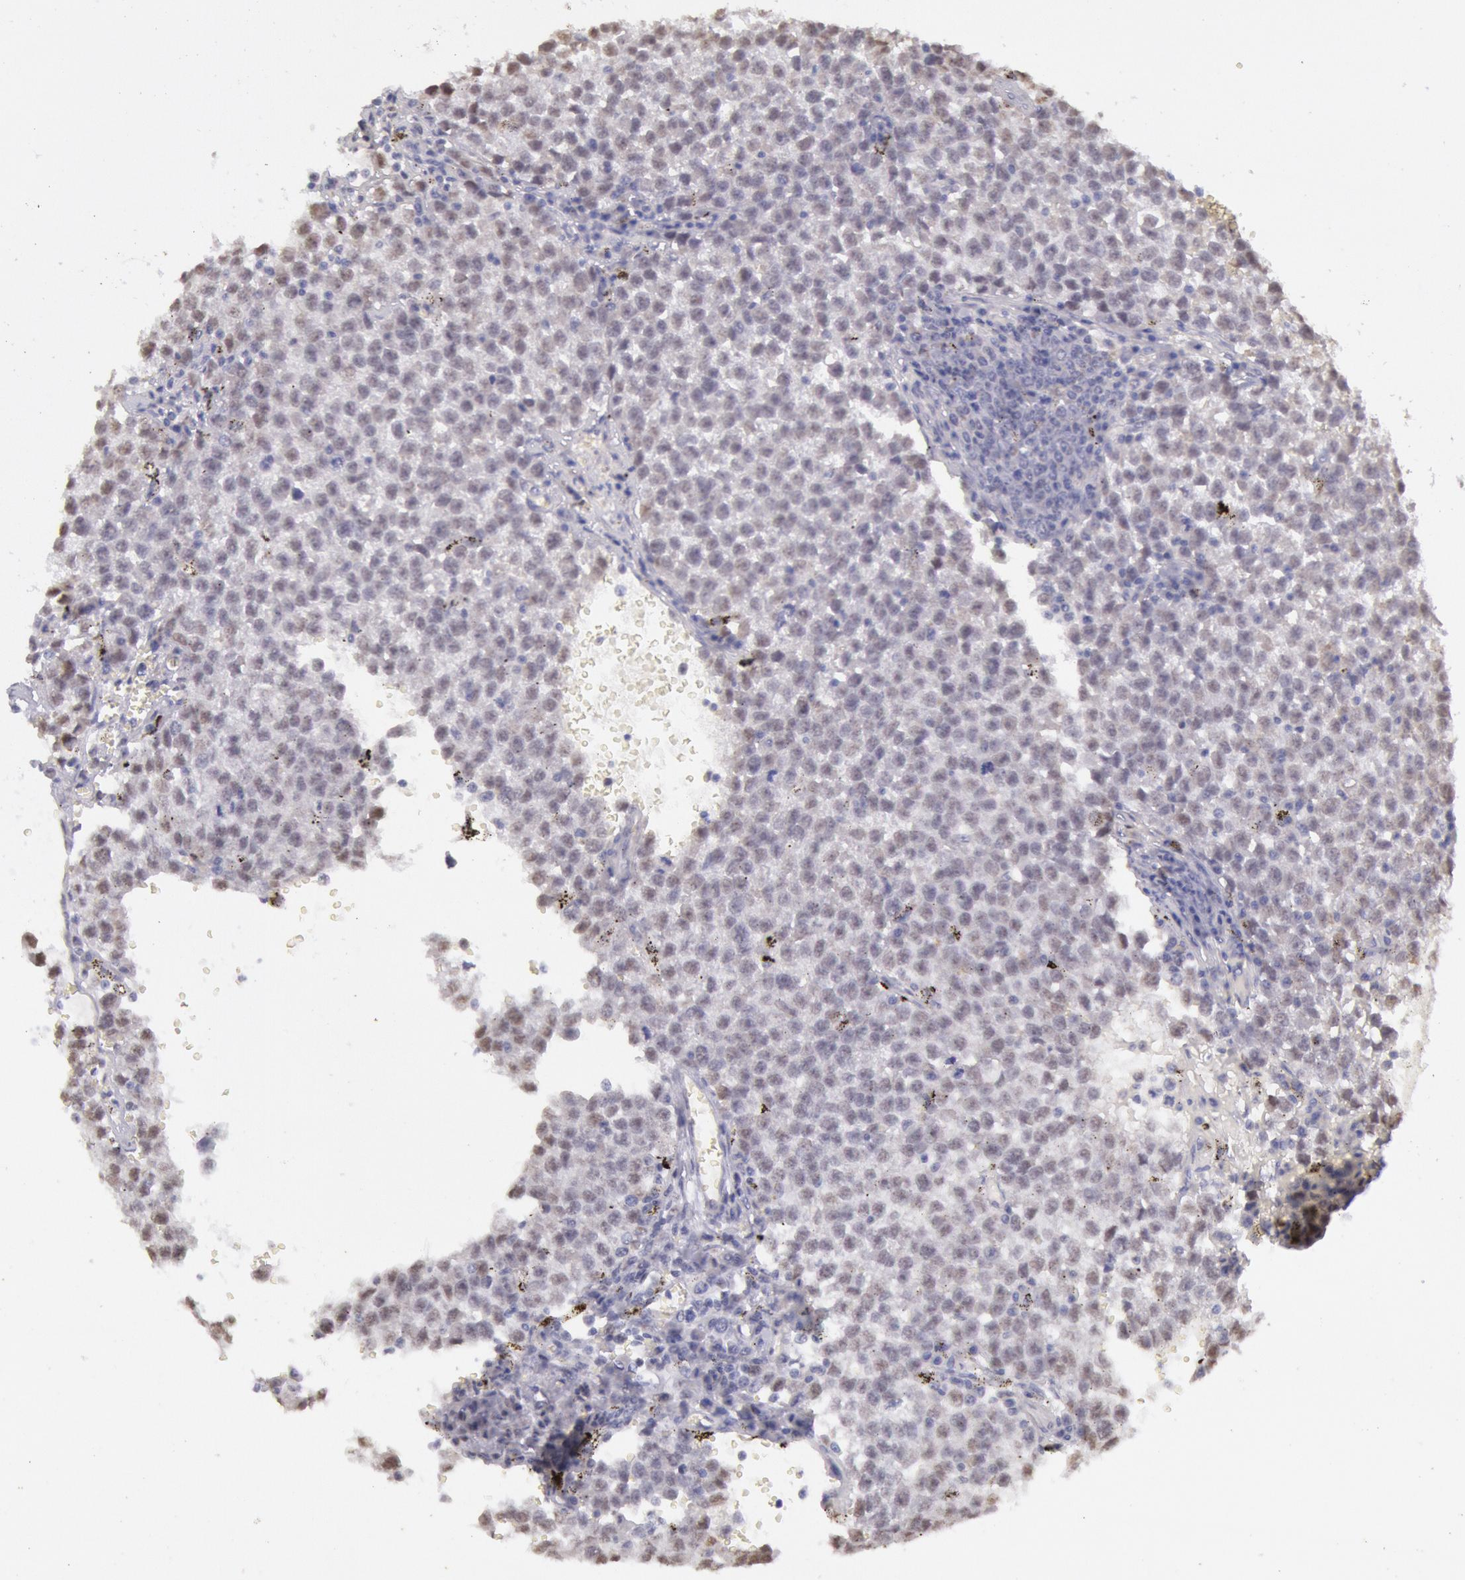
{"staining": {"intensity": "weak", "quantity": "25%-75%", "location": "nuclear"}, "tissue": "testis cancer", "cell_type": "Tumor cells", "image_type": "cancer", "snomed": [{"axis": "morphology", "description": "Seminoma, NOS"}, {"axis": "topography", "description": "Testis"}], "caption": "Immunohistochemical staining of human seminoma (testis) demonstrates low levels of weak nuclear staining in approximately 25%-75% of tumor cells. (DAB (3,3'-diaminobenzidine) = brown stain, brightfield microscopy at high magnification).", "gene": "FRMD6", "patient": {"sex": "male", "age": 35}}